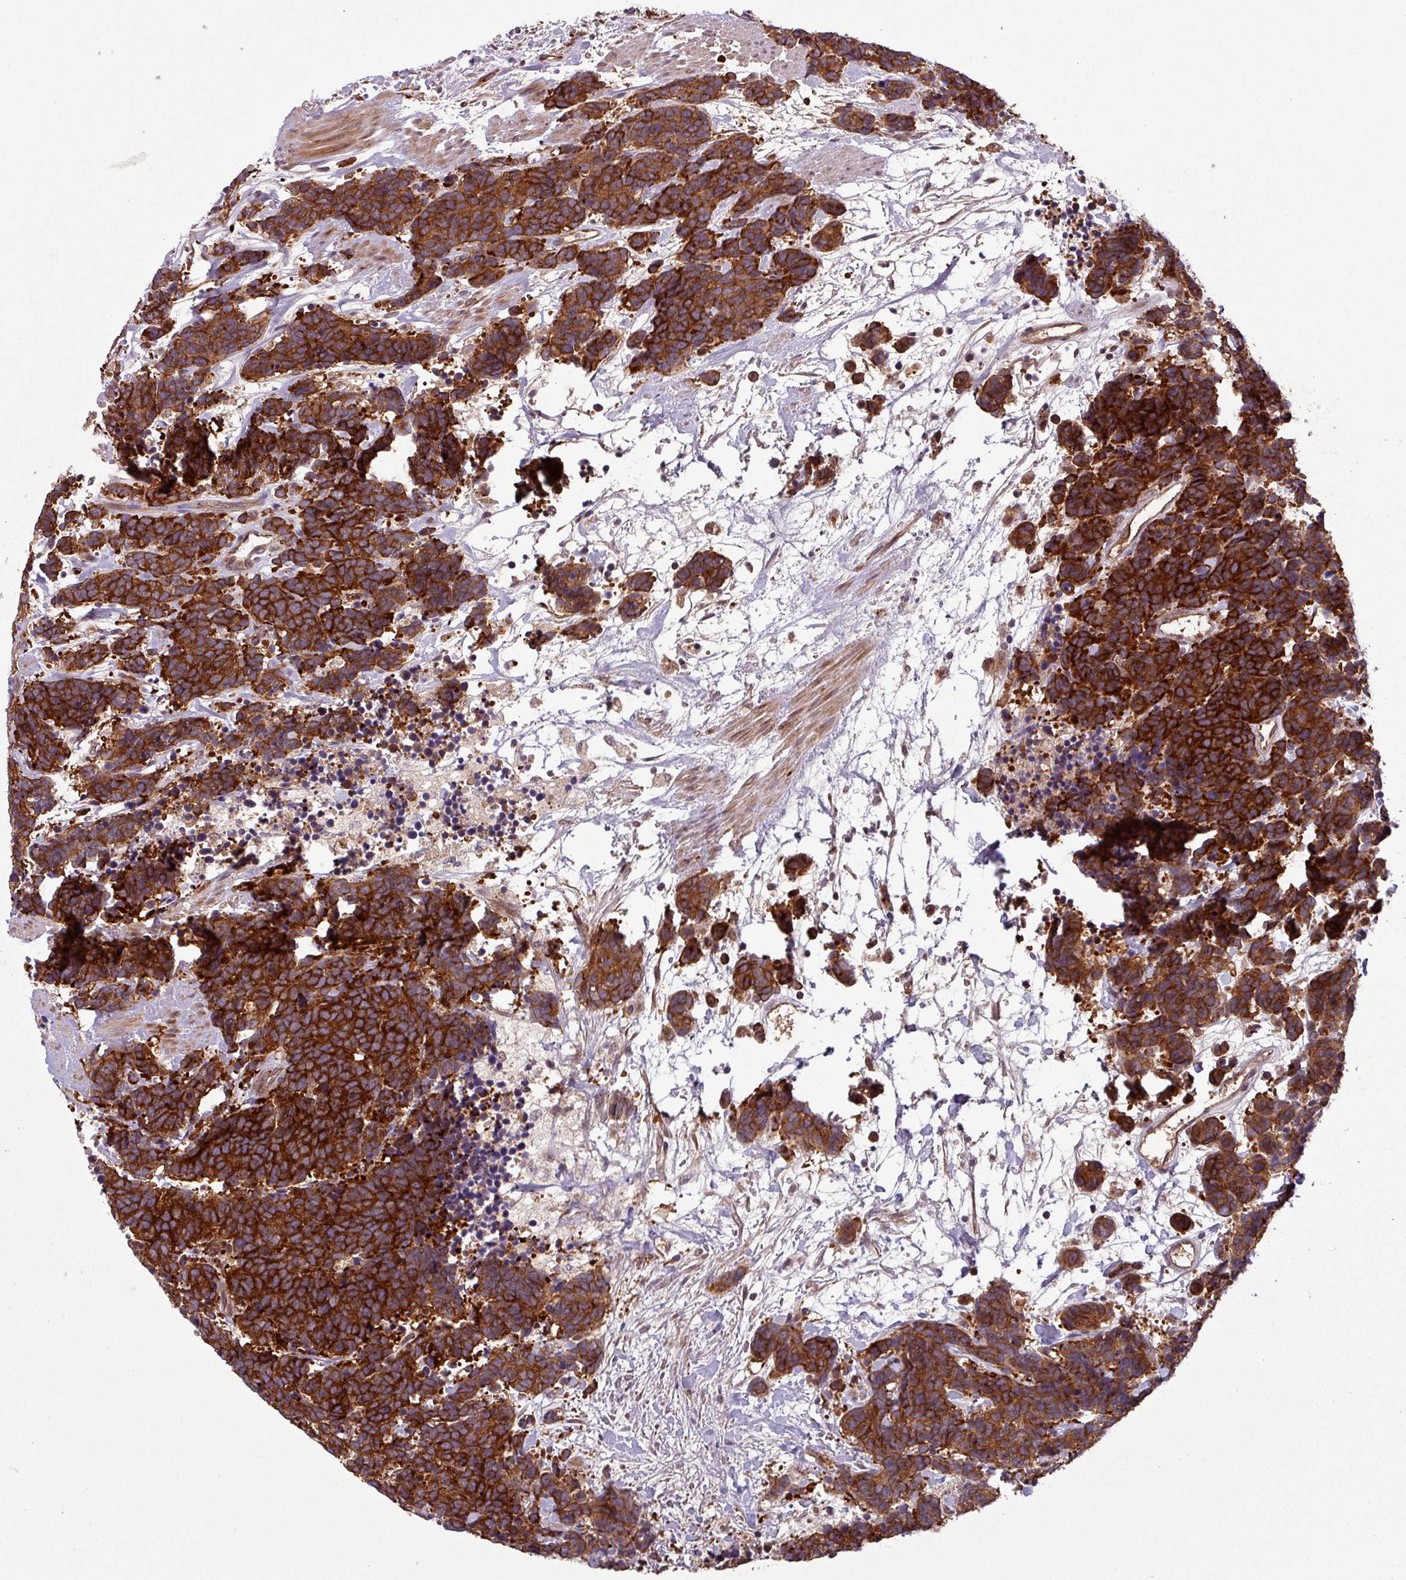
{"staining": {"intensity": "strong", "quantity": ">75%", "location": "cytoplasmic/membranous"}, "tissue": "carcinoid", "cell_type": "Tumor cells", "image_type": "cancer", "snomed": [{"axis": "morphology", "description": "Carcinoma, NOS"}, {"axis": "morphology", "description": "Carcinoid, malignant, NOS"}, {"axis": "topography", "description": "Prostate"}], "caption": "Immunohistochemistry of human carcinoid (malignant) shows high levels of strong cytoplasmic/membranous expression in approximately >75% of tumor cells.", "gene": "PUS1", "patient": {"sex": "male", "age": 57}}